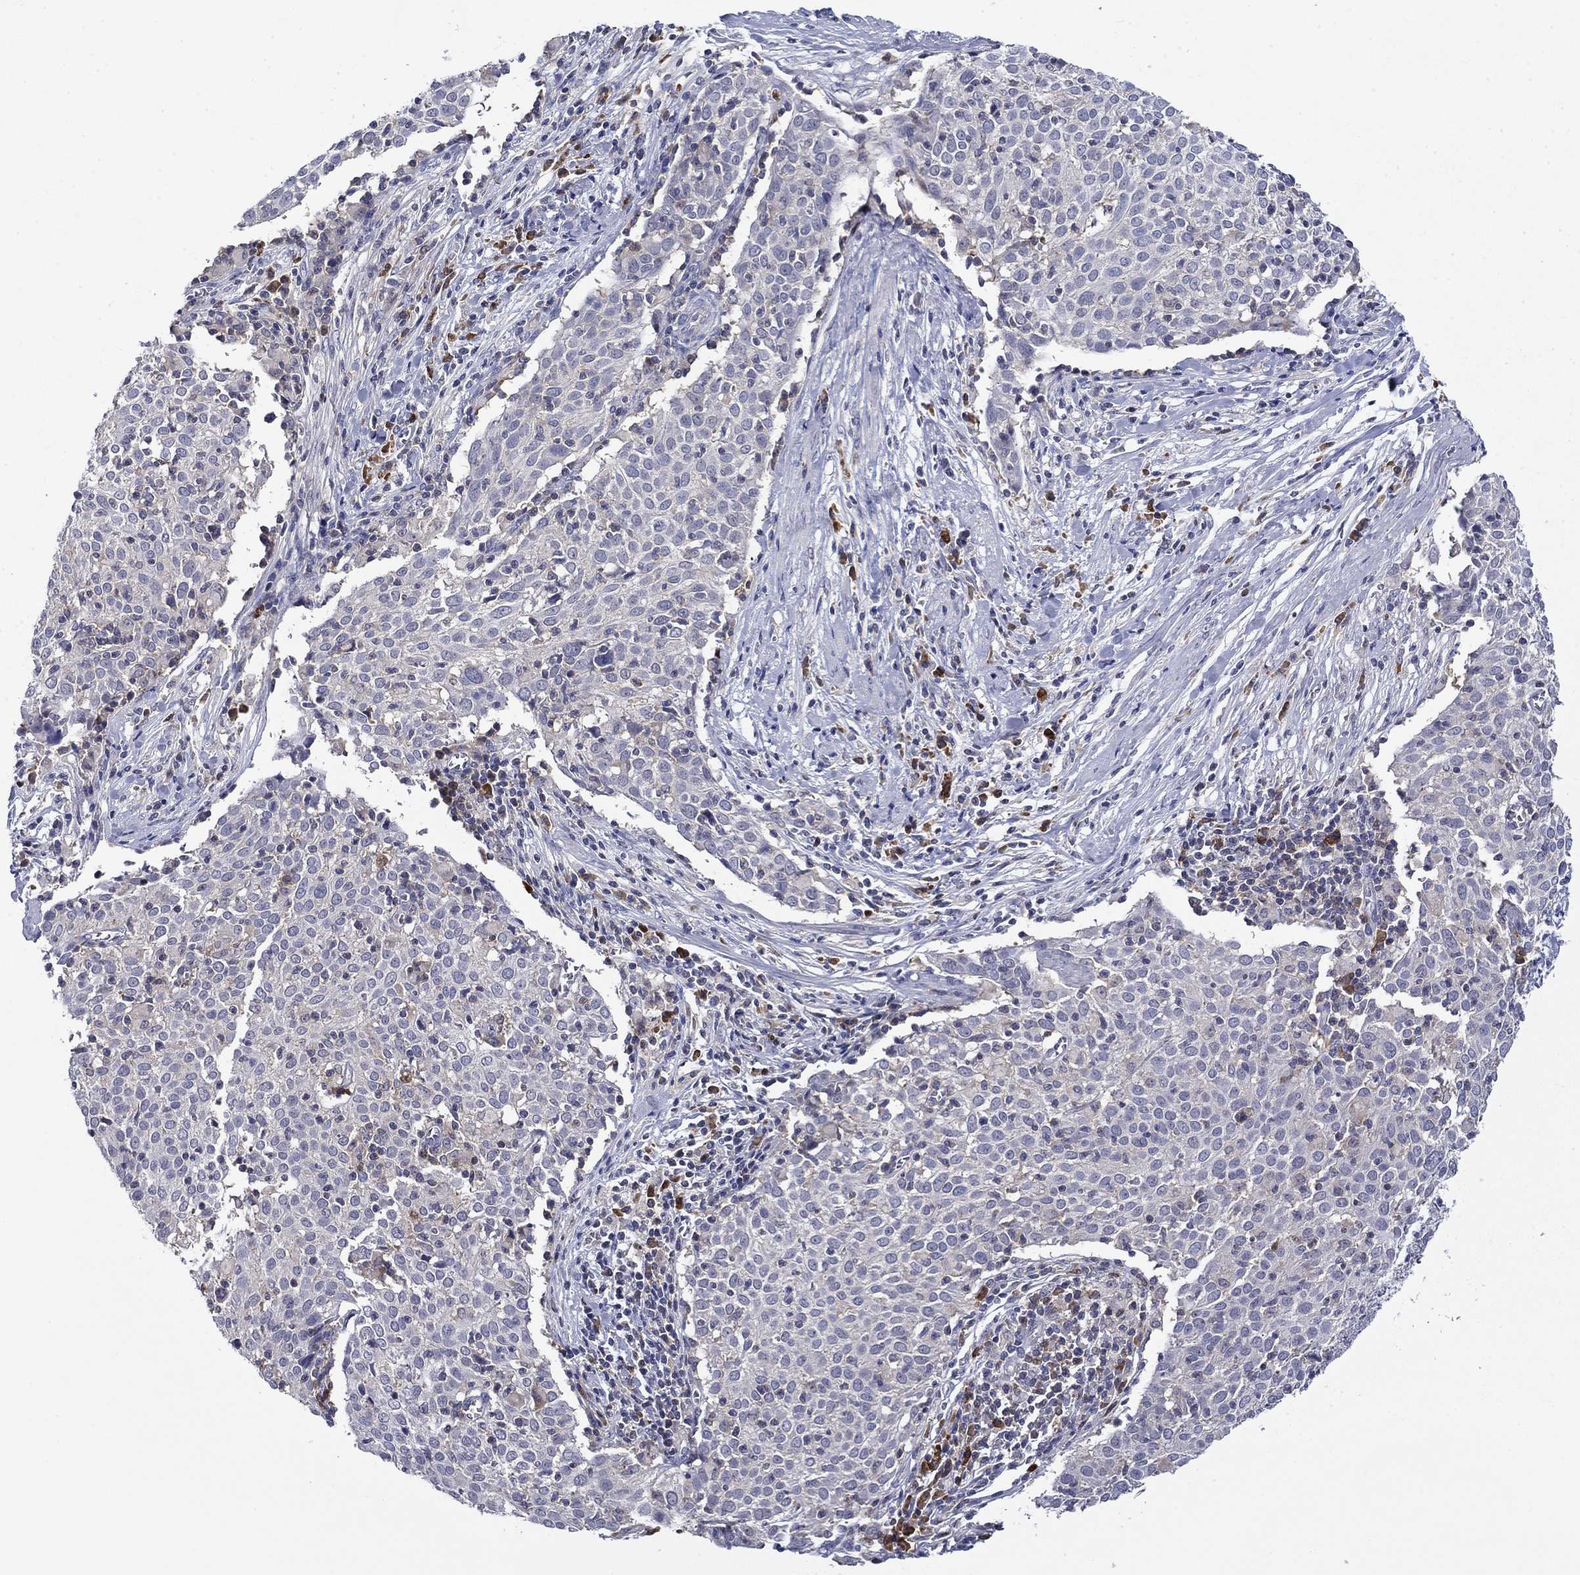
{"staining": {"intensity": "negative", "quantity": "none", "location": "none"}, "tissue": "cervical cancer", "cell_type": "Tumor cells", "image_type": "cancer", "snomed": [{"axis": "morphology", "description": "Squamous cell carcinoma, NOS"}, {"axis": "topography", "description": "Cervix"}], "caption": "This is an IHC histopathology image of human squamous cell carcinoma (cervical). There is no positivity in tumor cells.", "gene": "POU2F2", "patient": {"sex": "female", "age": 39}}